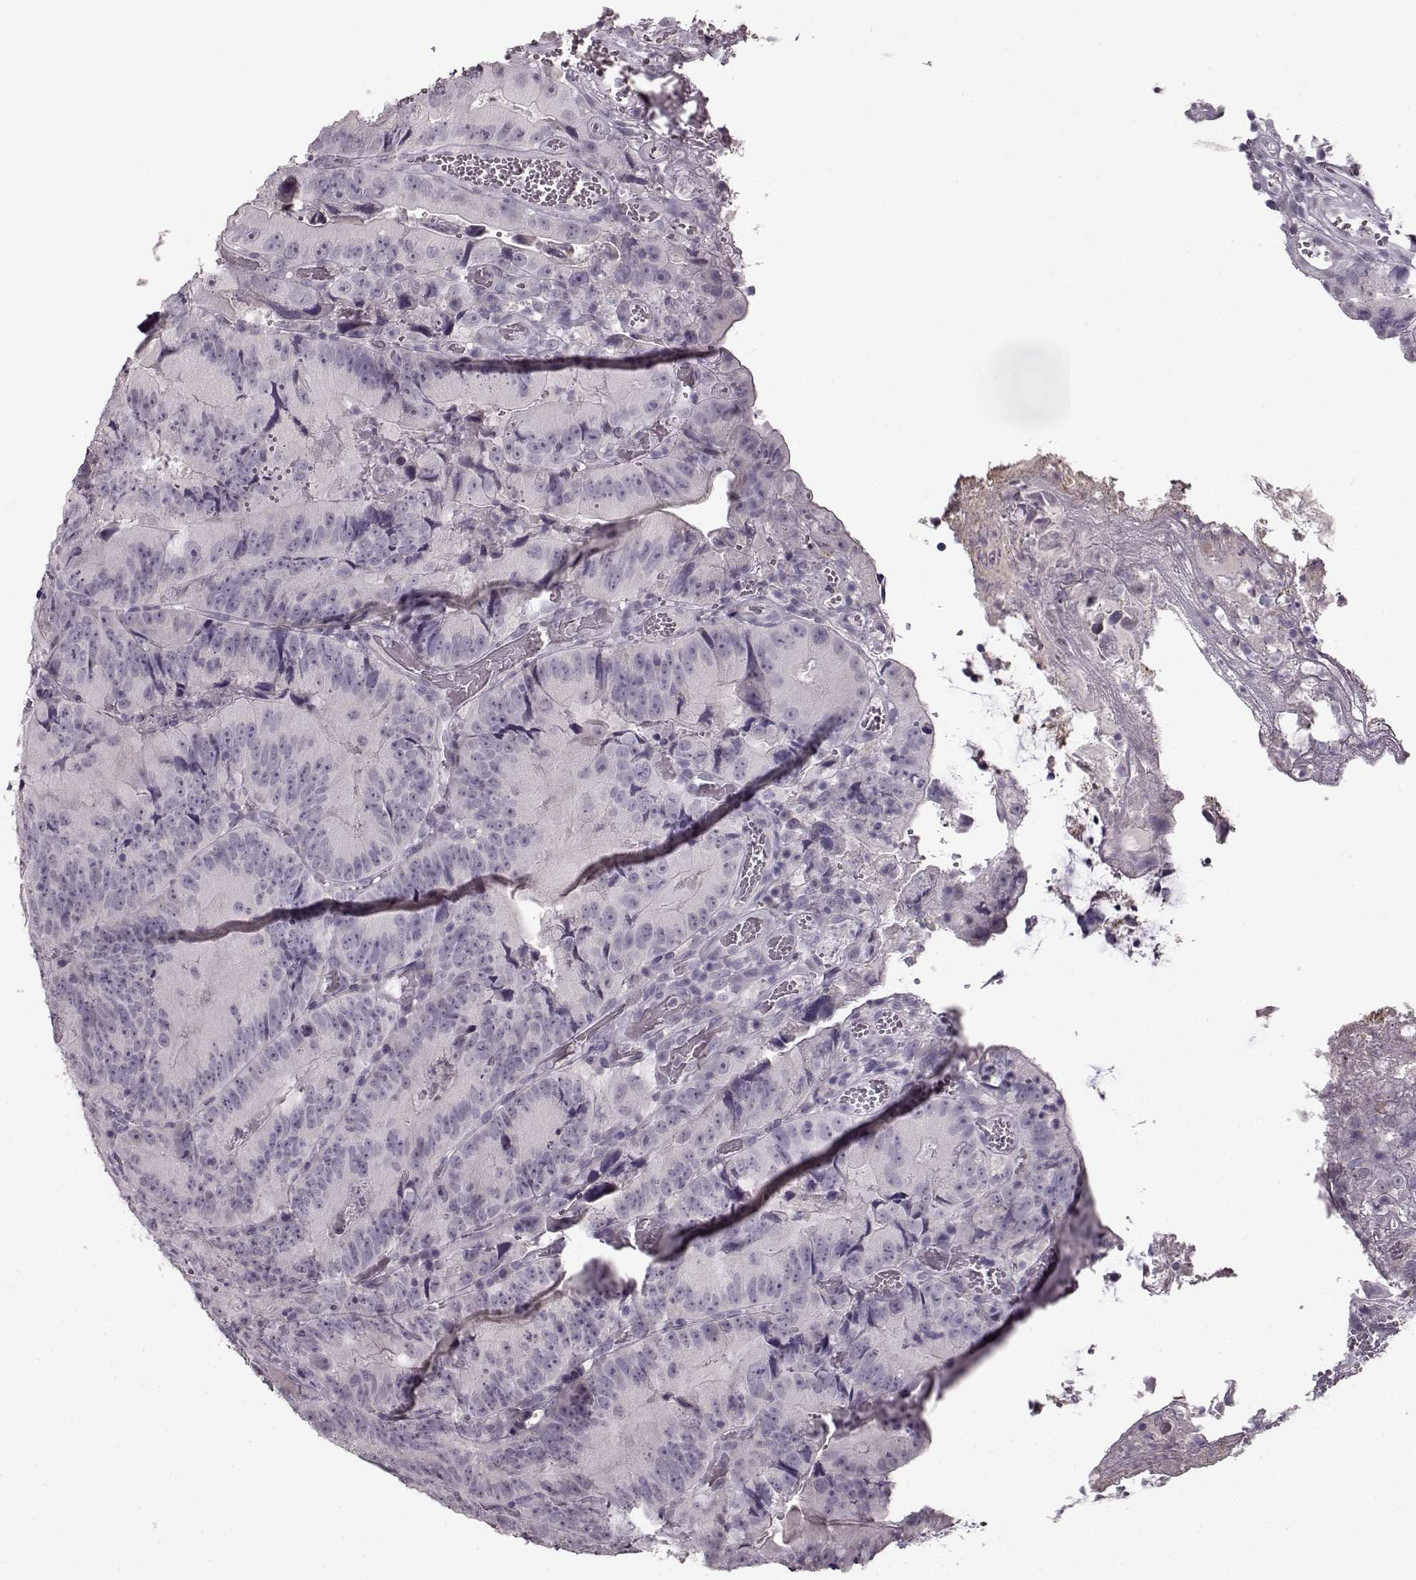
{"staining": {"intensity": "negative", "quantity": "none", "location": "none"}, "tissue": "colorectal cancer", "cell_type": "Tumor cells", "image_type": "cancer", "snomed": [{"axis": "morphology", "description": "Adenocarcinoma, NOS"}, {"axis": "topography", "description": "Colon"}], "caption": "High magnification brightfield microscopy of adenocarcinoma (colorectal) stained with DAB (brown) and counterstained with hematoxylin (blue): tumor cells show no significant positivity.", "gene": "FSHB", "patient": {"sex": "female", "age": 86}}